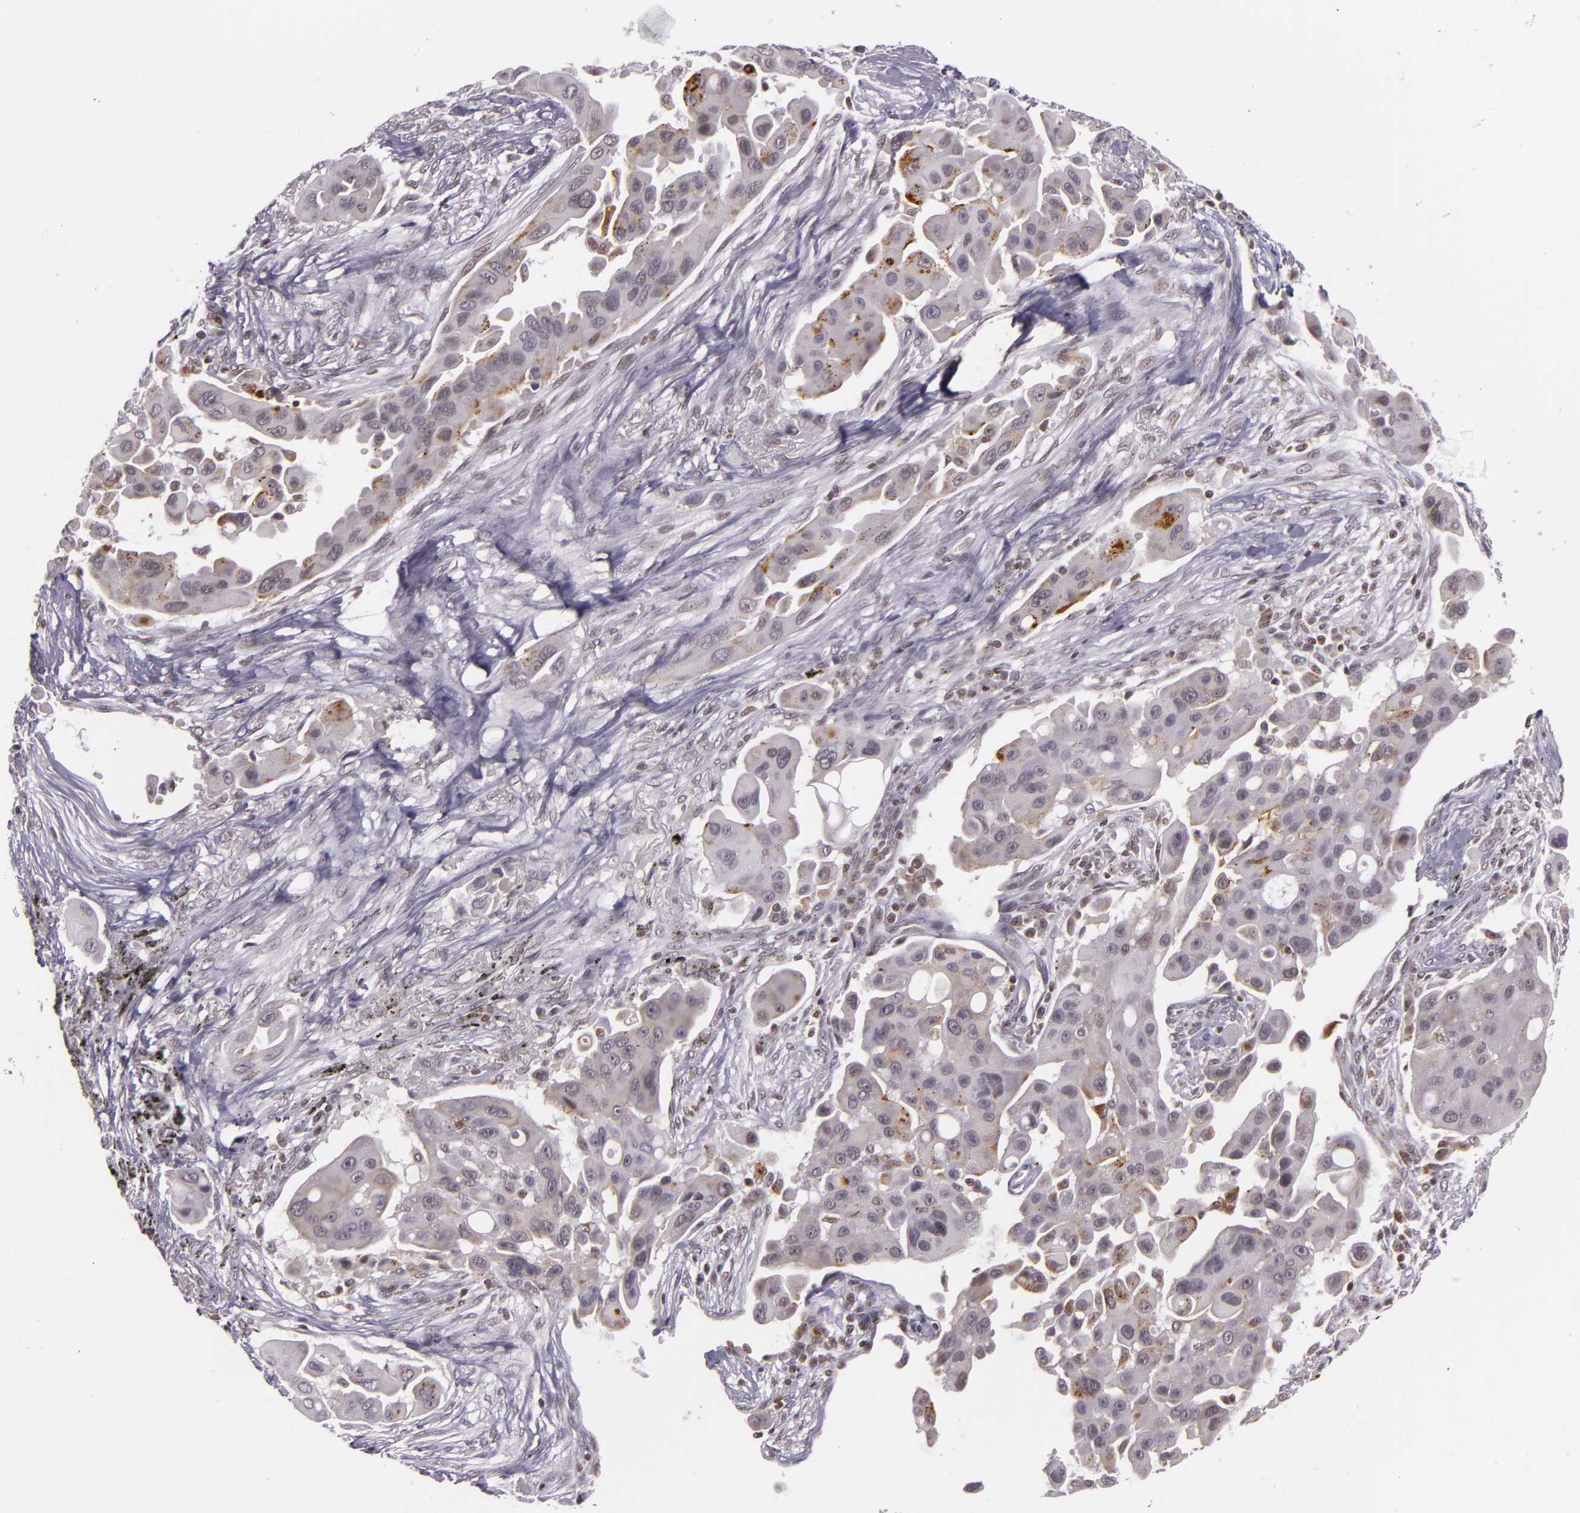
{"staining": {"intensity": "moderate", "quantity": "<25%", "location": "cytoplasmic/membranous"}, "tissue": "lung cancer", "cell_type": "Tumor cells", "image_type": "cancer", "snomed": [{"axis": "morphology", "description": "Adenocarcinoma, NOS"}, {"axis": "topography", "description": "Lung"}], "caption": "Protein staining of adenocarcinoma (lung) tissue exhibits moderate cytoplasmic/membranous positivity in approximately <25% of tumor cells.", "gene": "ZFX", "patient": {"sex": "male", "age": 68}}